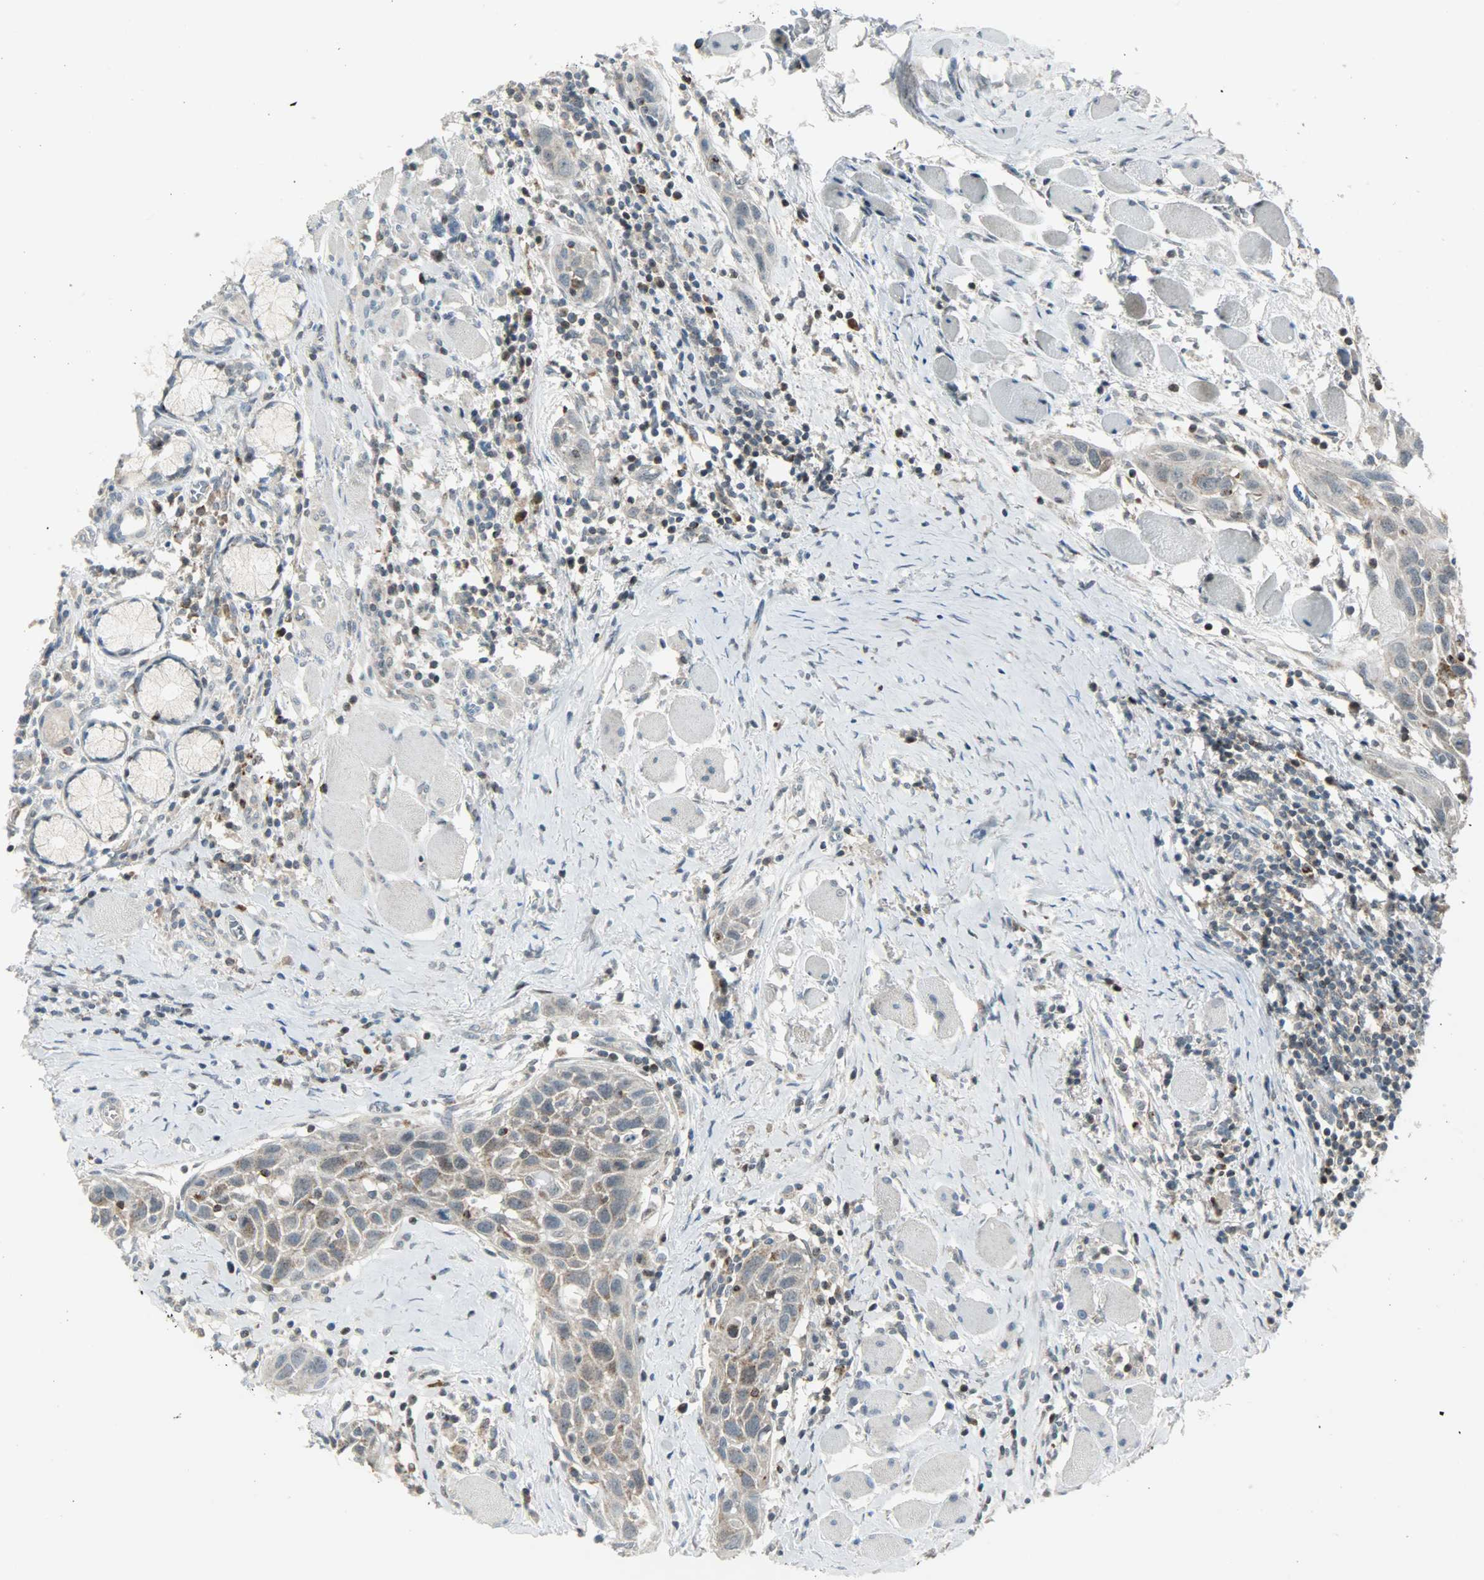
{"staining": {"intensity": "weak", "quantity": ">75%", "location": "cytoplasmic/membranous,nuclear"}, "tissue": "head and neck cancer", "cell_type": "Tumor cells", "image_type": "cancer", "snomed": [{"axis": "morphology", "description": "Squamous cell carcinoma, NOS"}, {"axis": "topography", "description": "Oral tissue"}, {"axis": "topography", "description": "Head-Neck"}], "caption": "DAB (3,3'-diaminobenzidine) immunohistochemical staining of human head and neck cancer shows weak cytoplasmic/membranous and nuclear protein positivity in about >75% of tumor cells. (brown staining indicates protein expression, while blue staining denotes nuclei).", "gene": "IL15", "patient": {"sex": "female", "age": 50}}